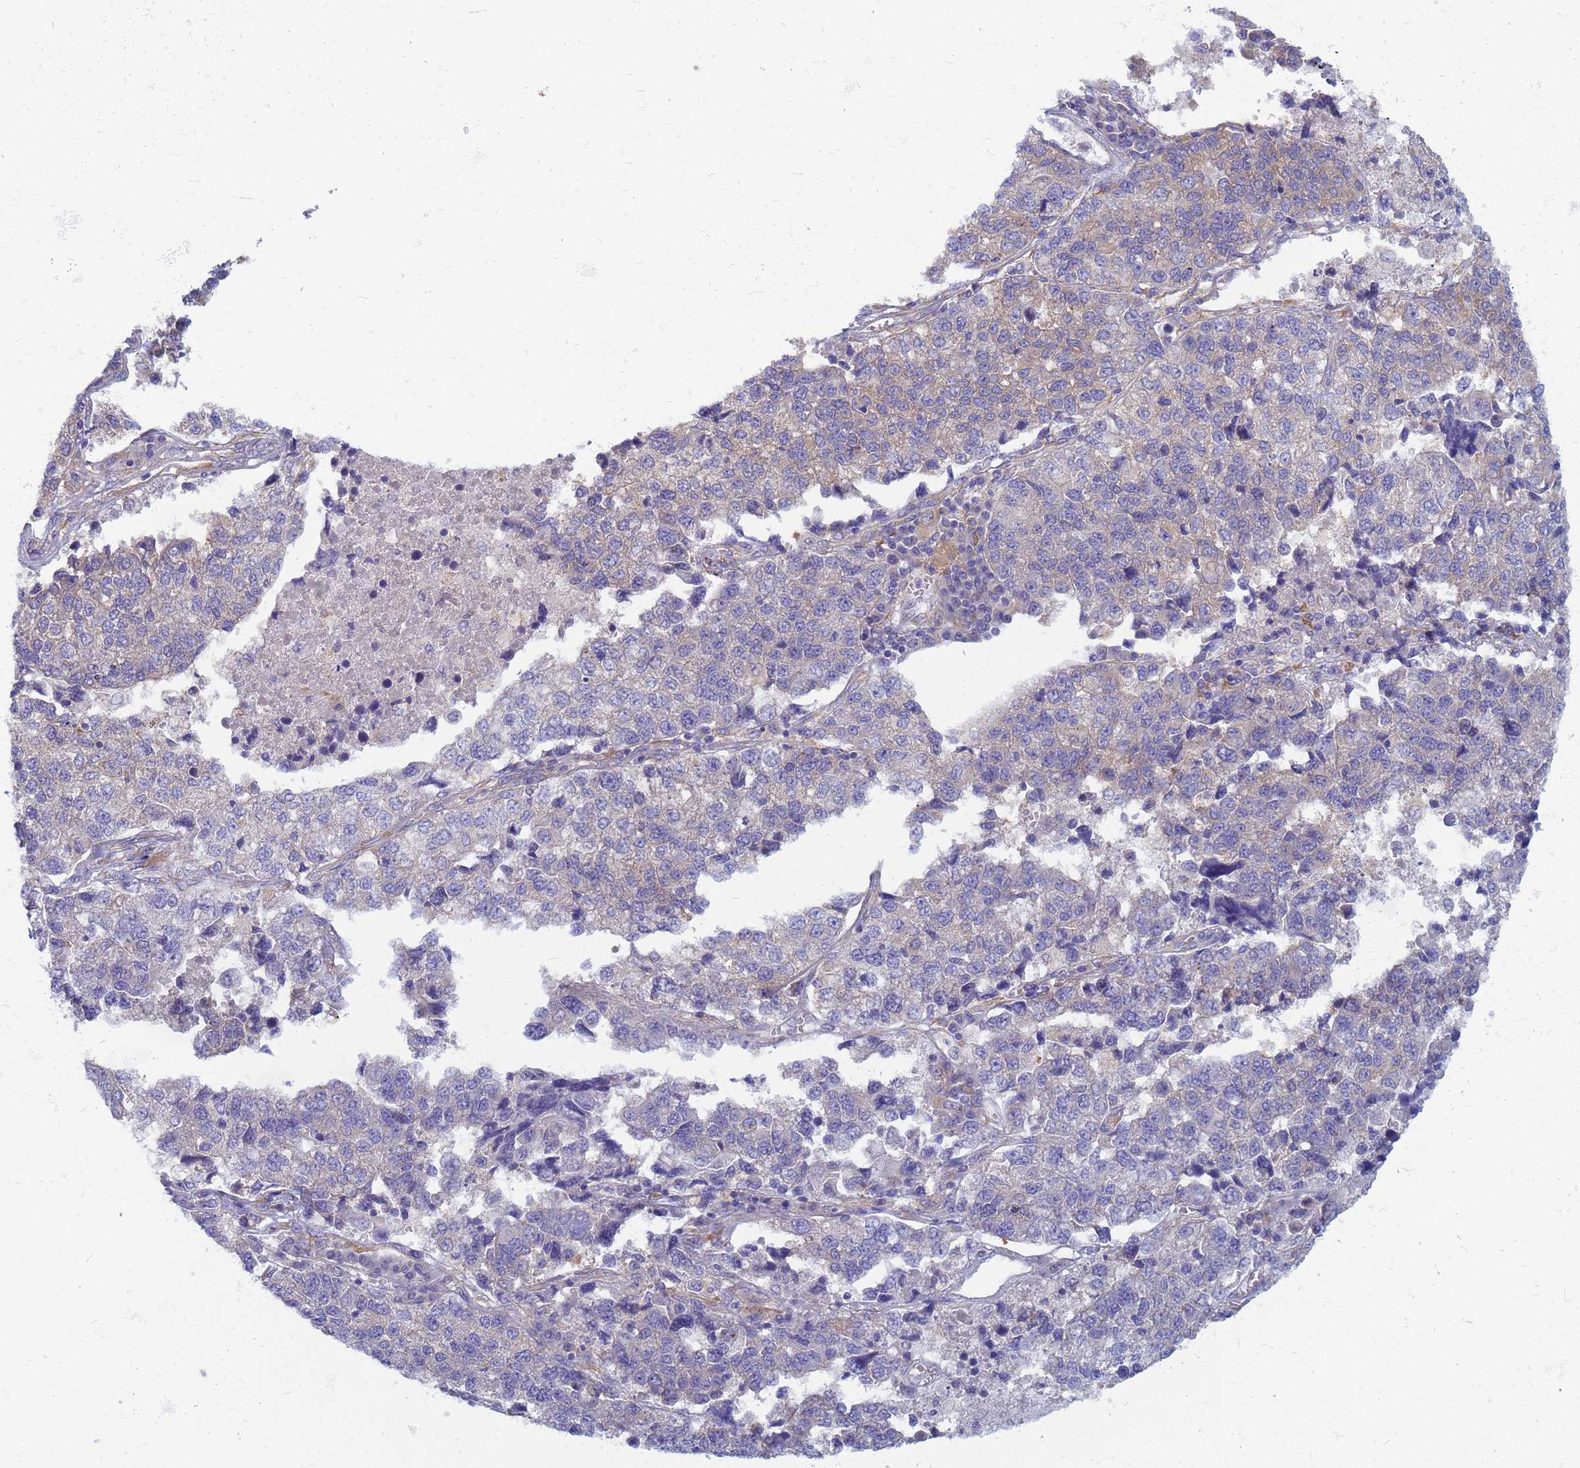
{"staining": {"intensity": "negative", "quantity": "none", "location": "none"}, "tissue": "lung cancer", "cell_type": "Tumor cells", "image_type": "cancer", "snomed": [{"axis": "morphology", "description": "Adenocarcinoma, NOS"}, {"axis": "topography", "description": "Lung"}], "caption": "IHC image of neoplastic tissue: lung adenocarcinoma stained with DAB displays no significant protein staining in tumor cells.", "gene": "EEA1", "patient": {"sex": "male", "age": 49}}